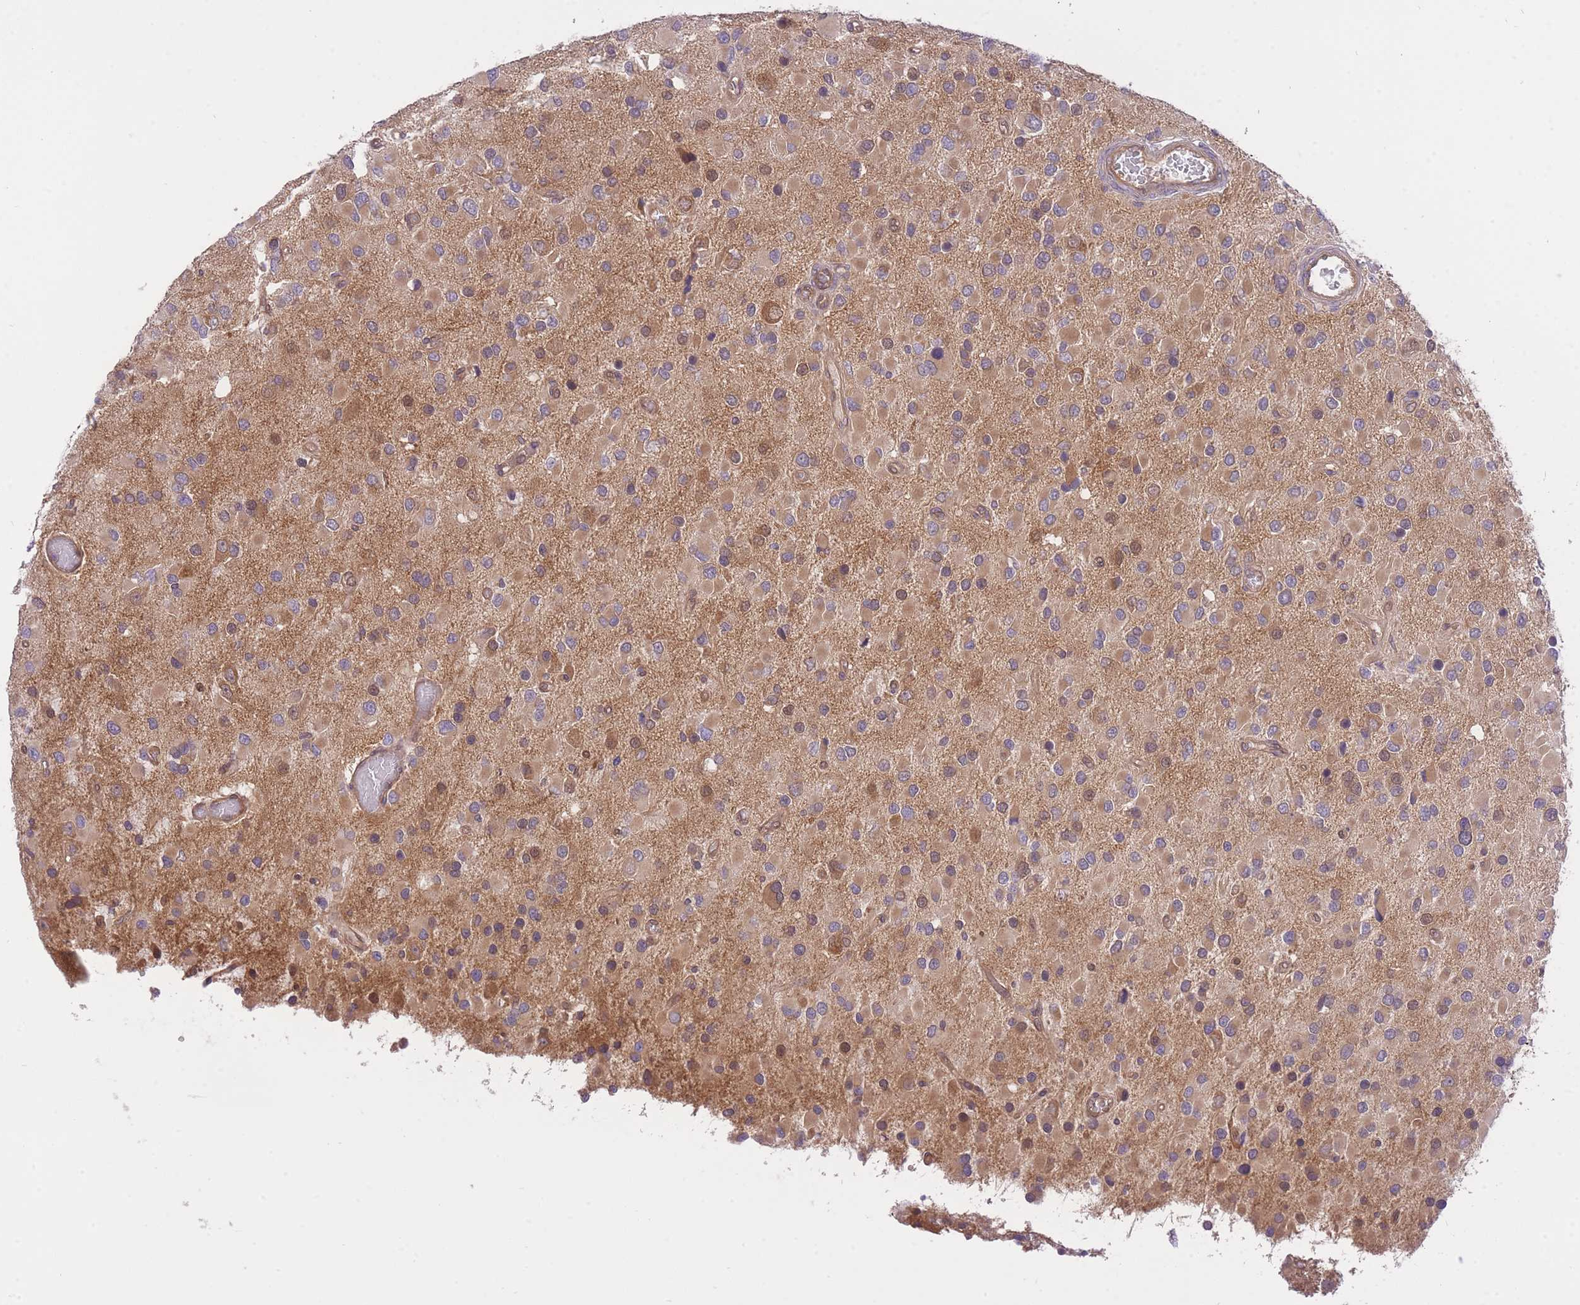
{"staining": {"intensity": "moderate", "quantity": ">75%", "location": "cytoplasmic/membranous,nuclear"}, "tissue": "glioma", "cell_type": "Tumor cells", "image_type": "cancer", "snomed": [{"axis": "morphology", "description": "Glioma, malignant, High grade"}, {"axis": "topography", "description": "Brain"}], "caption": "Protein staining reveals moderate cytoplasmic/membranous and nuclear staining in approximately >75% of tumor cells in malignant glioma (high-grade).", "gene": "PREP", "patient": {"sex": "male", "age": 53}}